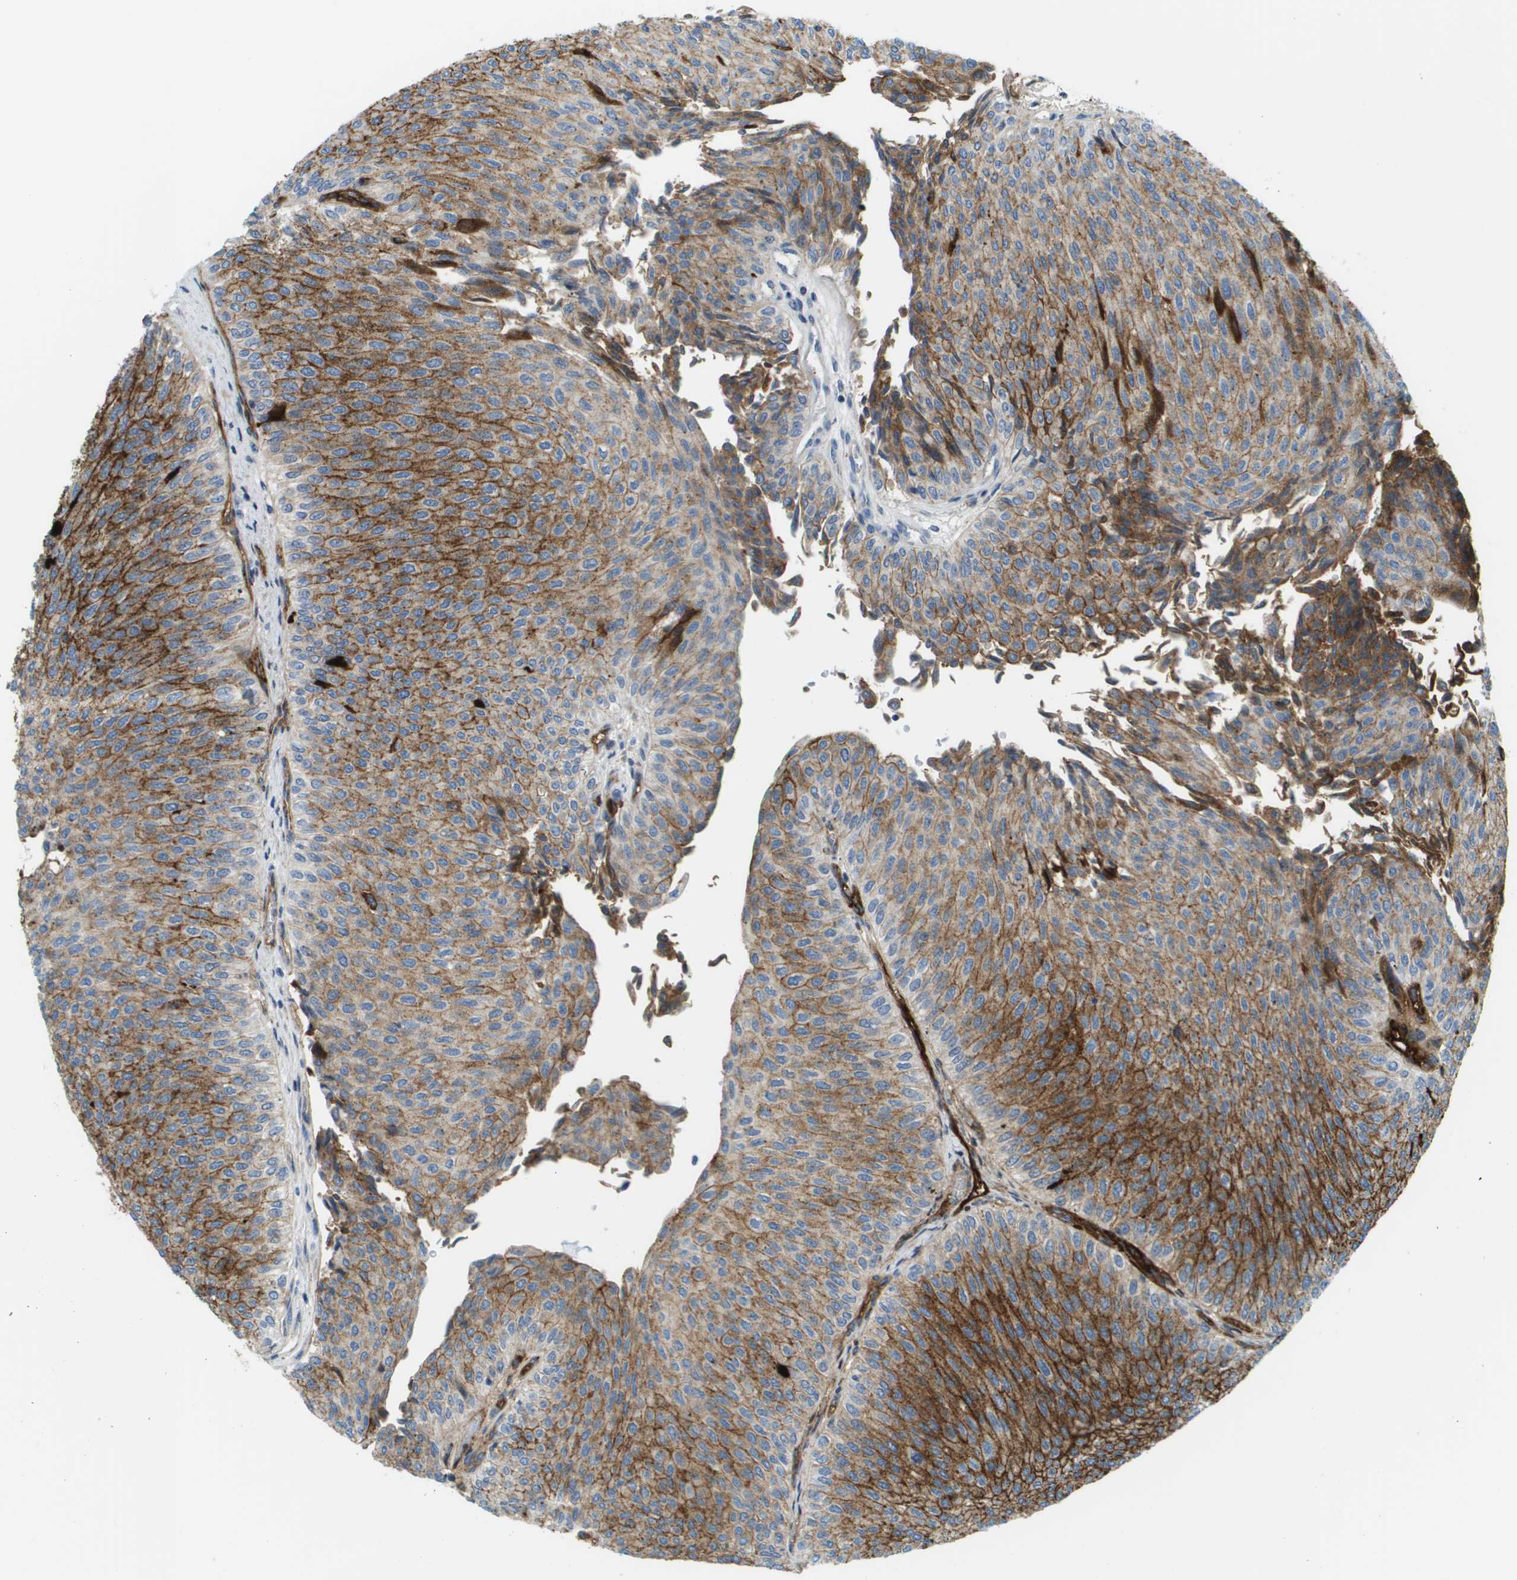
{"staining": {"intensity": "moderate", "quantity": ">75%", "location": "cytoplasmic/membranous"}, "tissue": "urothelial cancer", "cell_type": "Tumor cells", "image_type": "cancer", "snomed": [{"axis": "morphology", "description": "Urothelial carcinoma, Low grade"}, {"axis": "topography", "description": "Urinary bladder"}], "caption": "Moderate cytoplasmic/membranous protein expression is seen in about >75% of tumor cells in low-grade urothelial carcinoma.", "gene": "SDC1", "patient": {"sex": "male", "age": 78}}